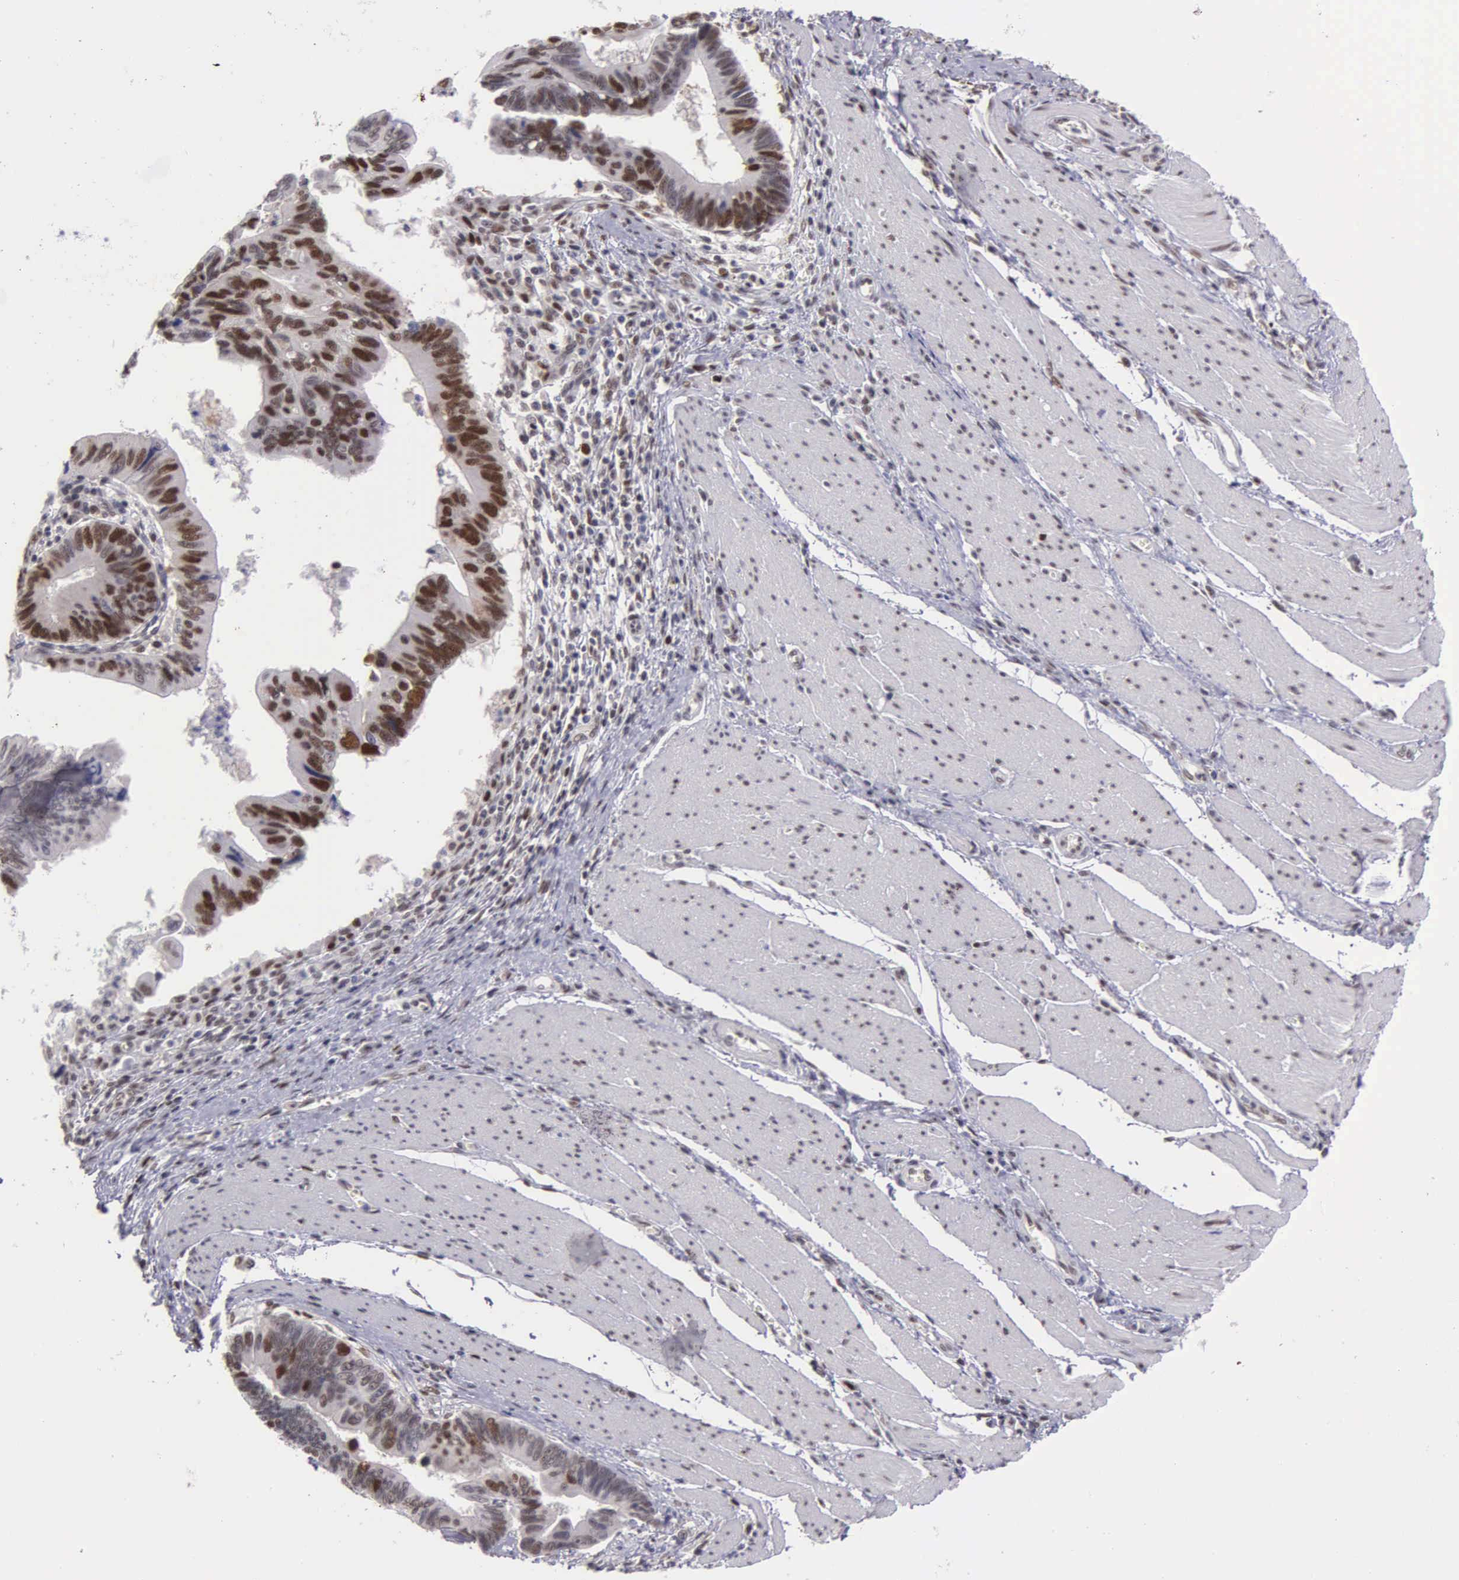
{"staining": {"intensity": "moderate", "quantity": "25%-75%", "location": "cytoplasmic/membranous,nuclear"}, "tissue": "pancreatic cancer", "cell_type": "Tumor cells", "image_type": "cancer", "snomed": [{"axis": "morphology", "description": "Adenocarcinoma, NOS"}, {"axis": "topography", "description": "Pancreas"}], "caption": "Brown immunohistochemical staining in human pancreatic adenocarcinoma demonstrates moderate cytoplasmic/membranous and nuclear staining in about 25%-75% of tumor cells. Using DAB (brown) and hematoxylin (blue) stains, captured at high magnification using brightfield microscopy.", "gene": "UBR7", "patient": {"sex": "female", "age": 70}}